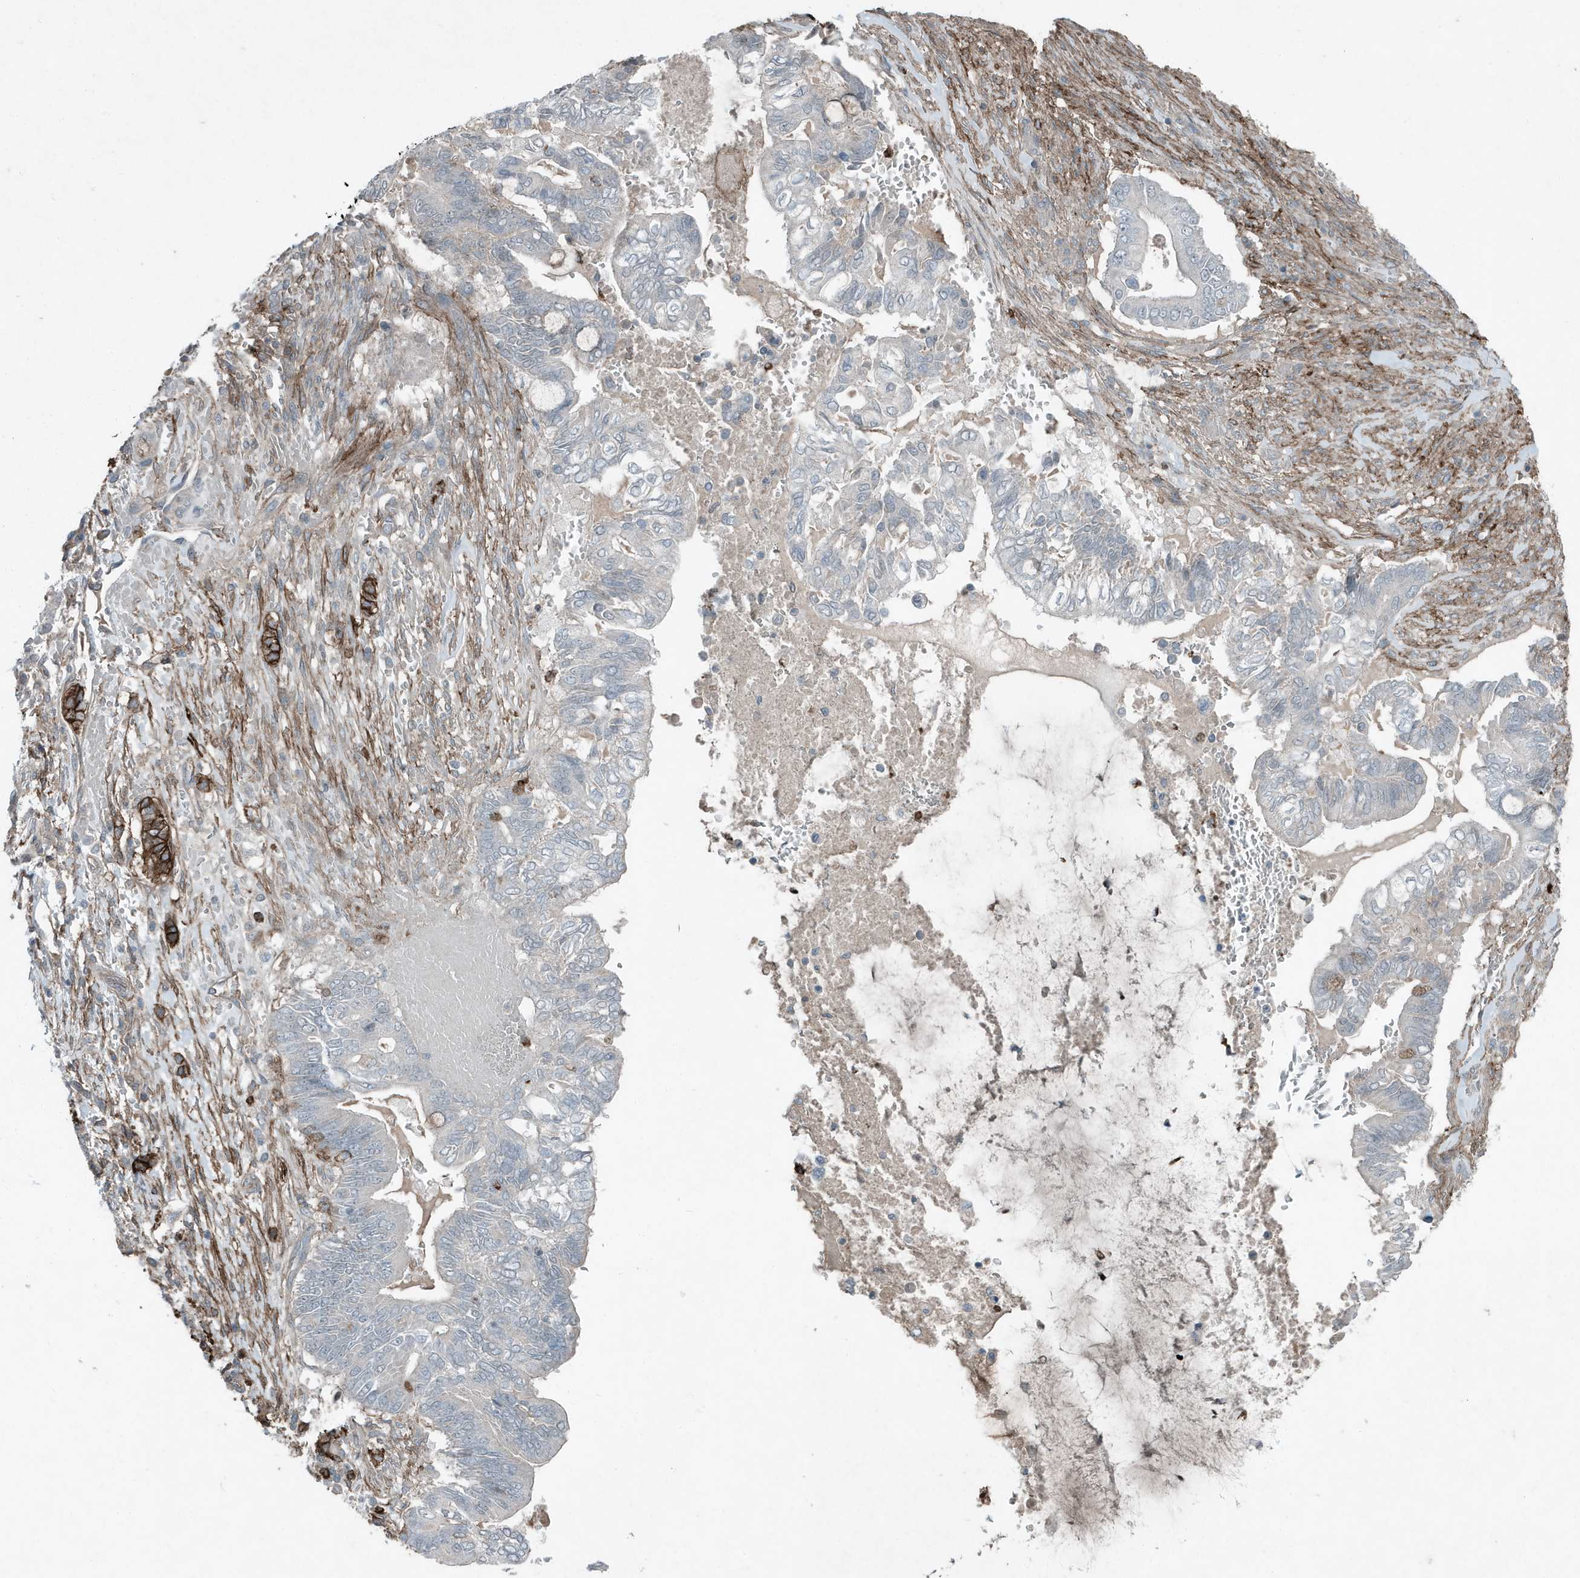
{"staining": {"intensity": "negative", "quantity": "none", "location": "none"}, "tissue": "pancreatic cancer", "cell_type": "Tumor cells", "image_type": "cancer", "snomed": [{"axis": "morphology", "description": "Adenocarcinoma, NOS"}, {"axis": "topography", "description": "Pancreas"}], "caption": "Adenocarcinoma (pancreatic) was stained to show a protein in brown. There is no significant positivity in tumor cells. Nuclei are stained in blue.", "gene": "DAPP1", "patient": {"sex": "male", "age": 68}}